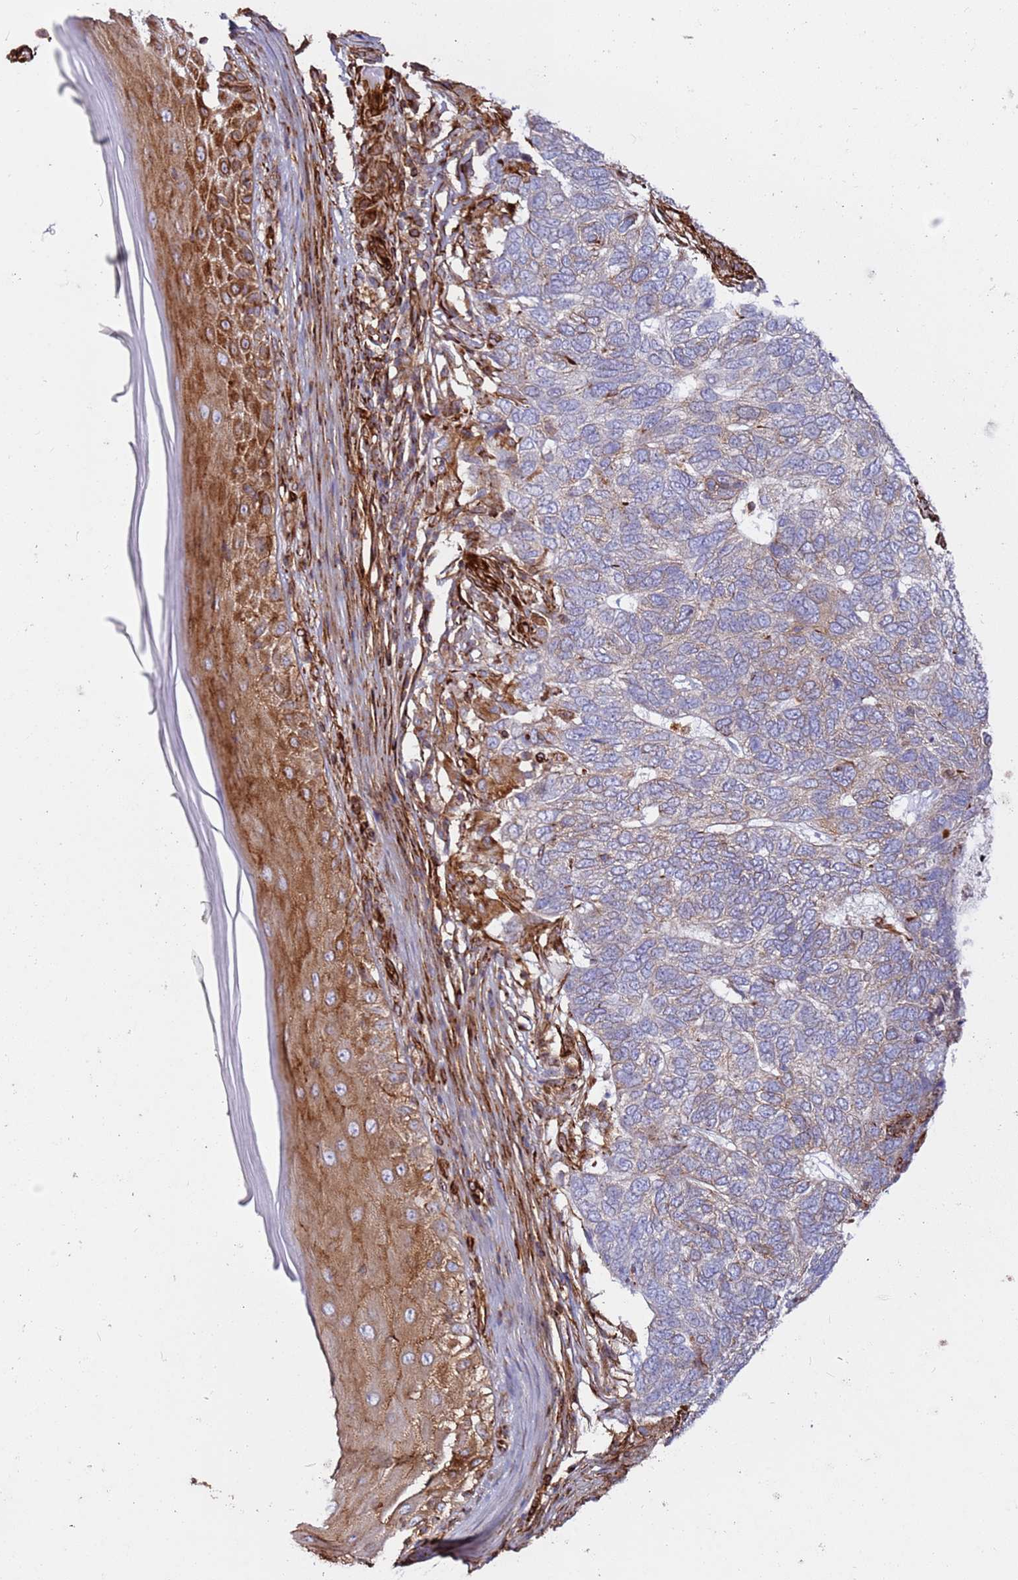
{"staining": {"intensity": "weak", "quantity": "<25%", "location": "cytoplasmic/membranous"}, "tissue": "skin cancer", "cell_type": "Tumor cells", "image_type": "cancer", "snomed": [{"axis": "morphology", "description": "Basal cell carcinoma"}, {"axis": "topography", "description": "Skin"}], "caption": "There is no significant expression in tumor cells of basal cell carcinoma (skin).", "gene": "MRGPRE", "patient": {"sex": "female", "age": 65}}